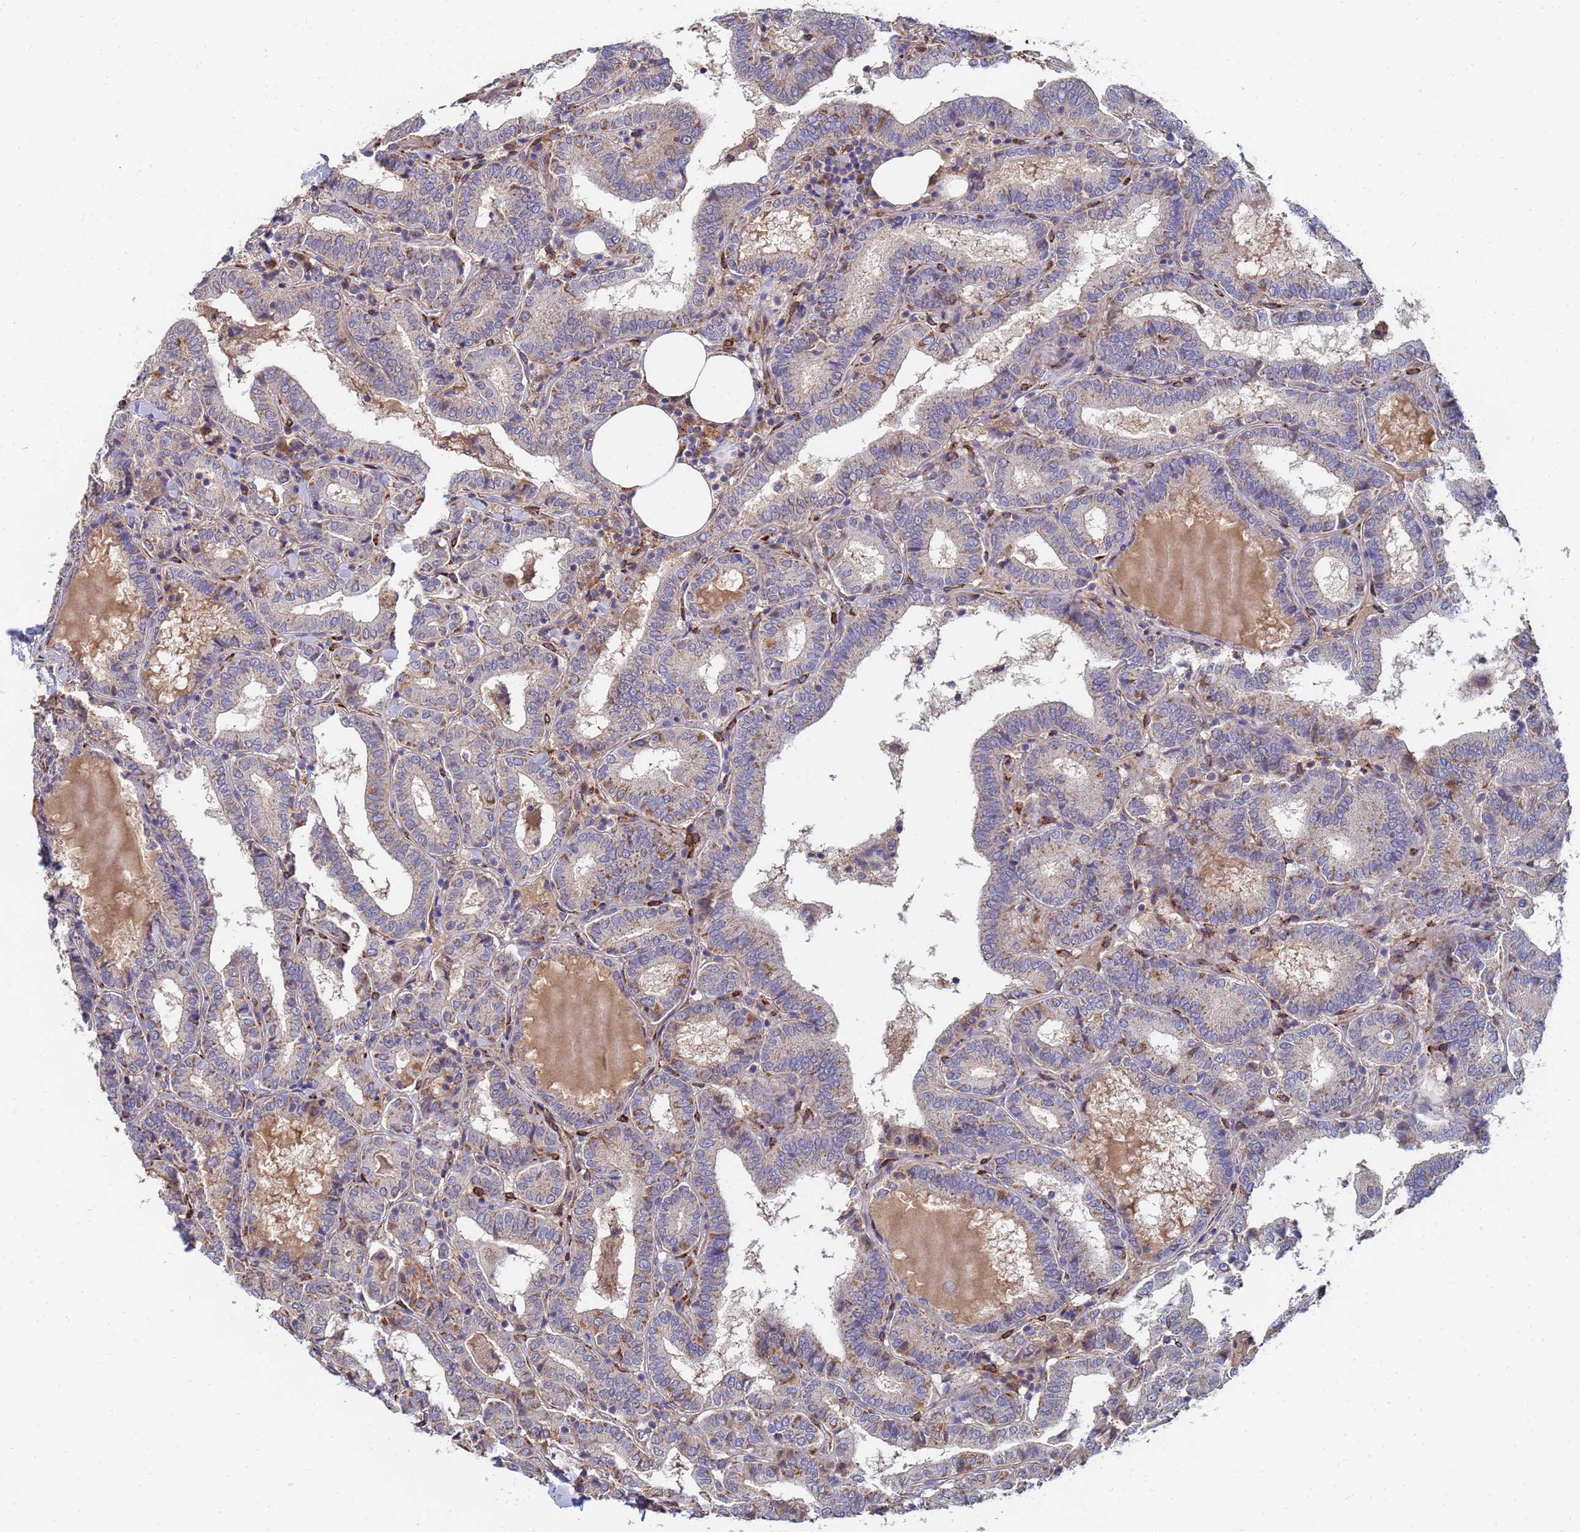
{"staining": {"intensity": "moderate", "quantity": "<25%", "location": "cytoplasmic/membranous"}, "tissue": "thyroid cancer", "cell_type": "Tumor cells", "image_type": "cancer", "snomed": [{"axis": "morphology", "description": "Papillary adenocarcinoma, NOS"}, {"axis": "topography", "description": "Thyroid gland"}], "caption": "Immunohistochemical staining of papillary adenocarcinoma (thyroid) exhibits low levels of moderate cytoplasmic/membranous positivity in approximately <25% of tumor cells.", "gene": "C5orf34", "patient": {"sex": "female", "age": 72}}